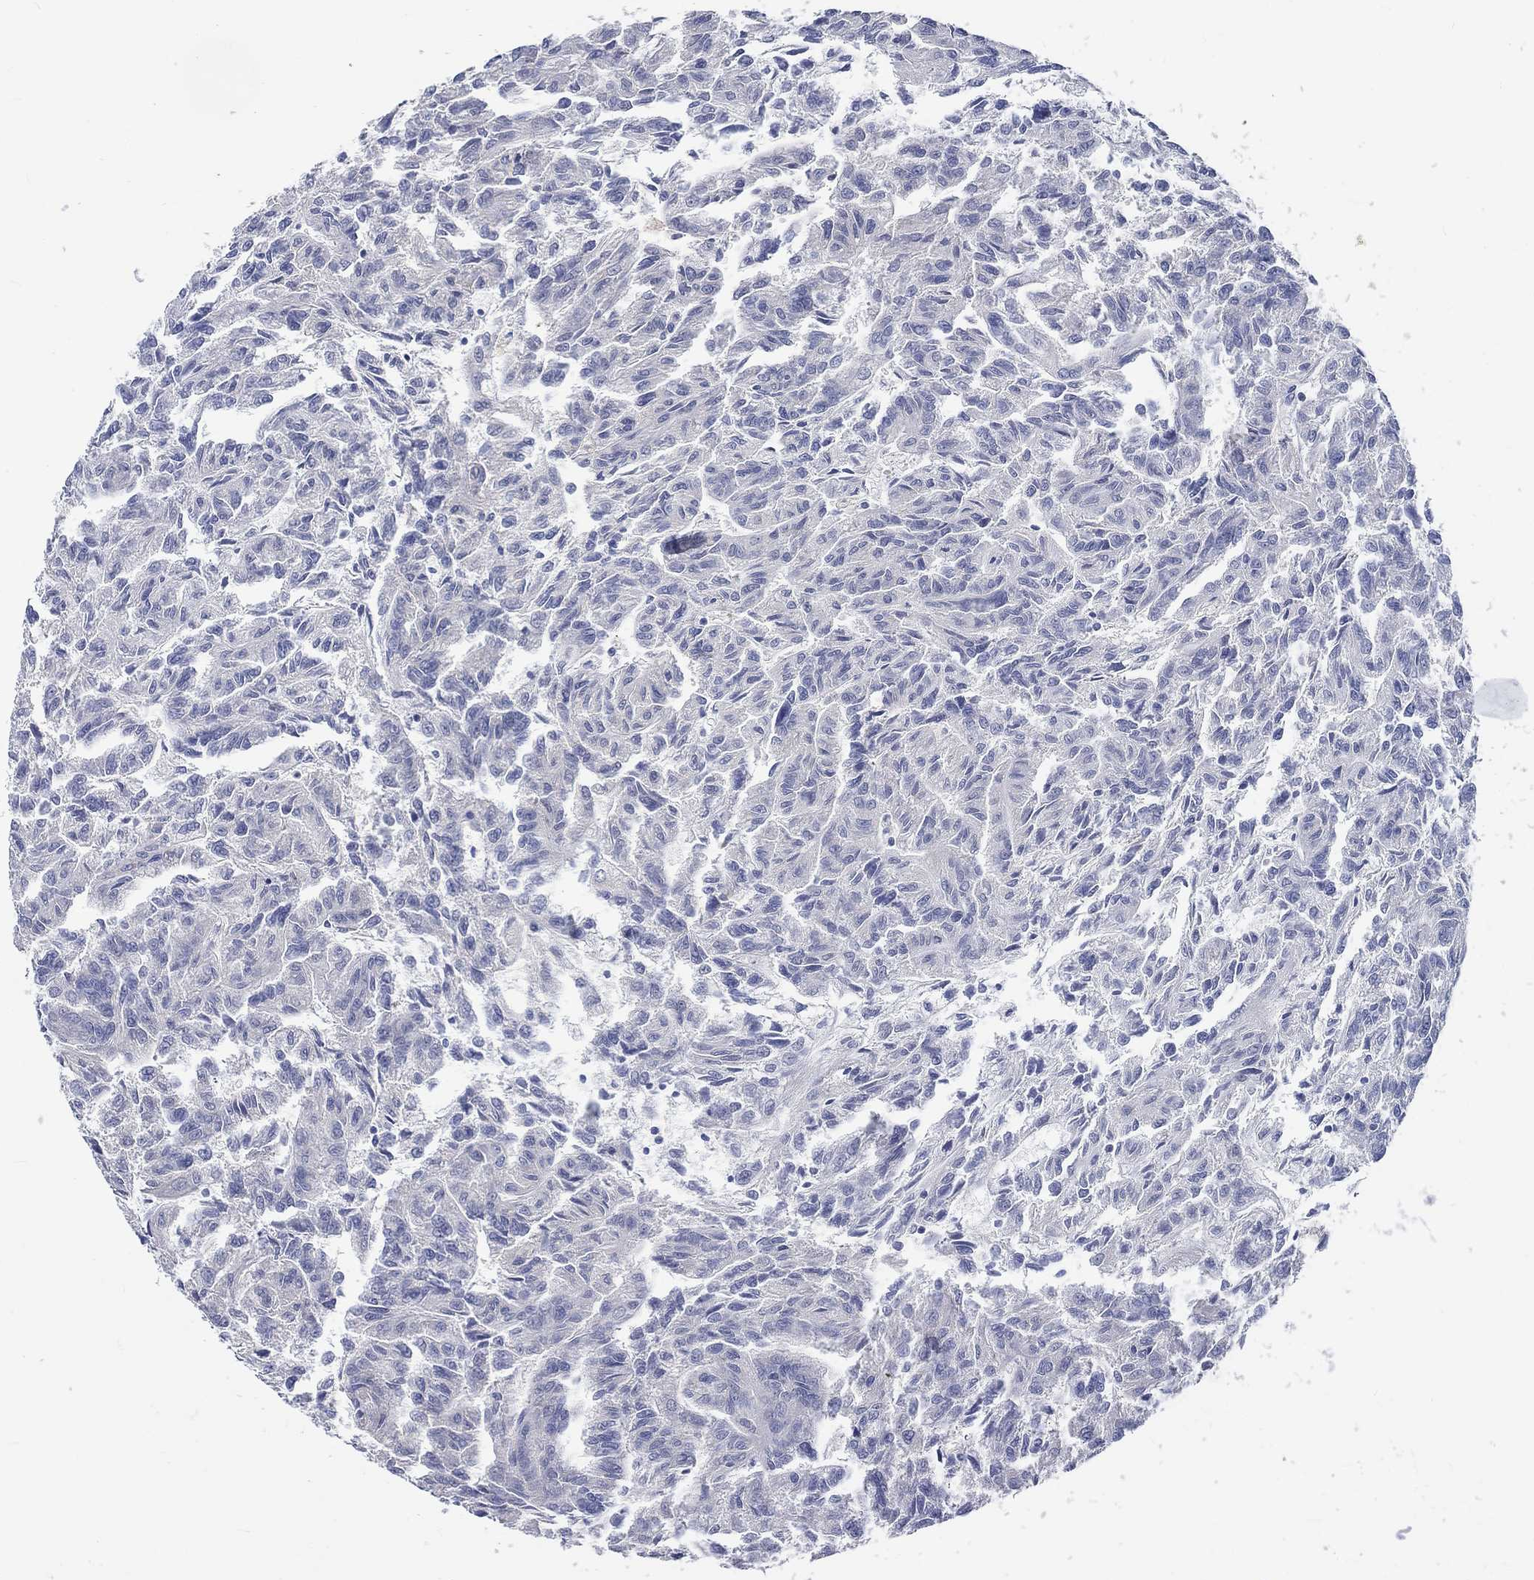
{"staining": {"intensity": "negative", "quantity": "none", "location": "none"}, "tissue": "renal cancer", "cell_type": "Tumor cells", "image_type": "cancer", "snomed": [{"axis": "morphology", "description": "Adenocarcinoma, NOS"}, {"axis": "topography", "description": "Kidney"}], "caption": "Adenocarcinoma (renal) was stained to show a protein in brown. There is no significant expression in tumor cells.", "gene": "MYBPC1", "patient": {"sex": "male", "age": 79}}